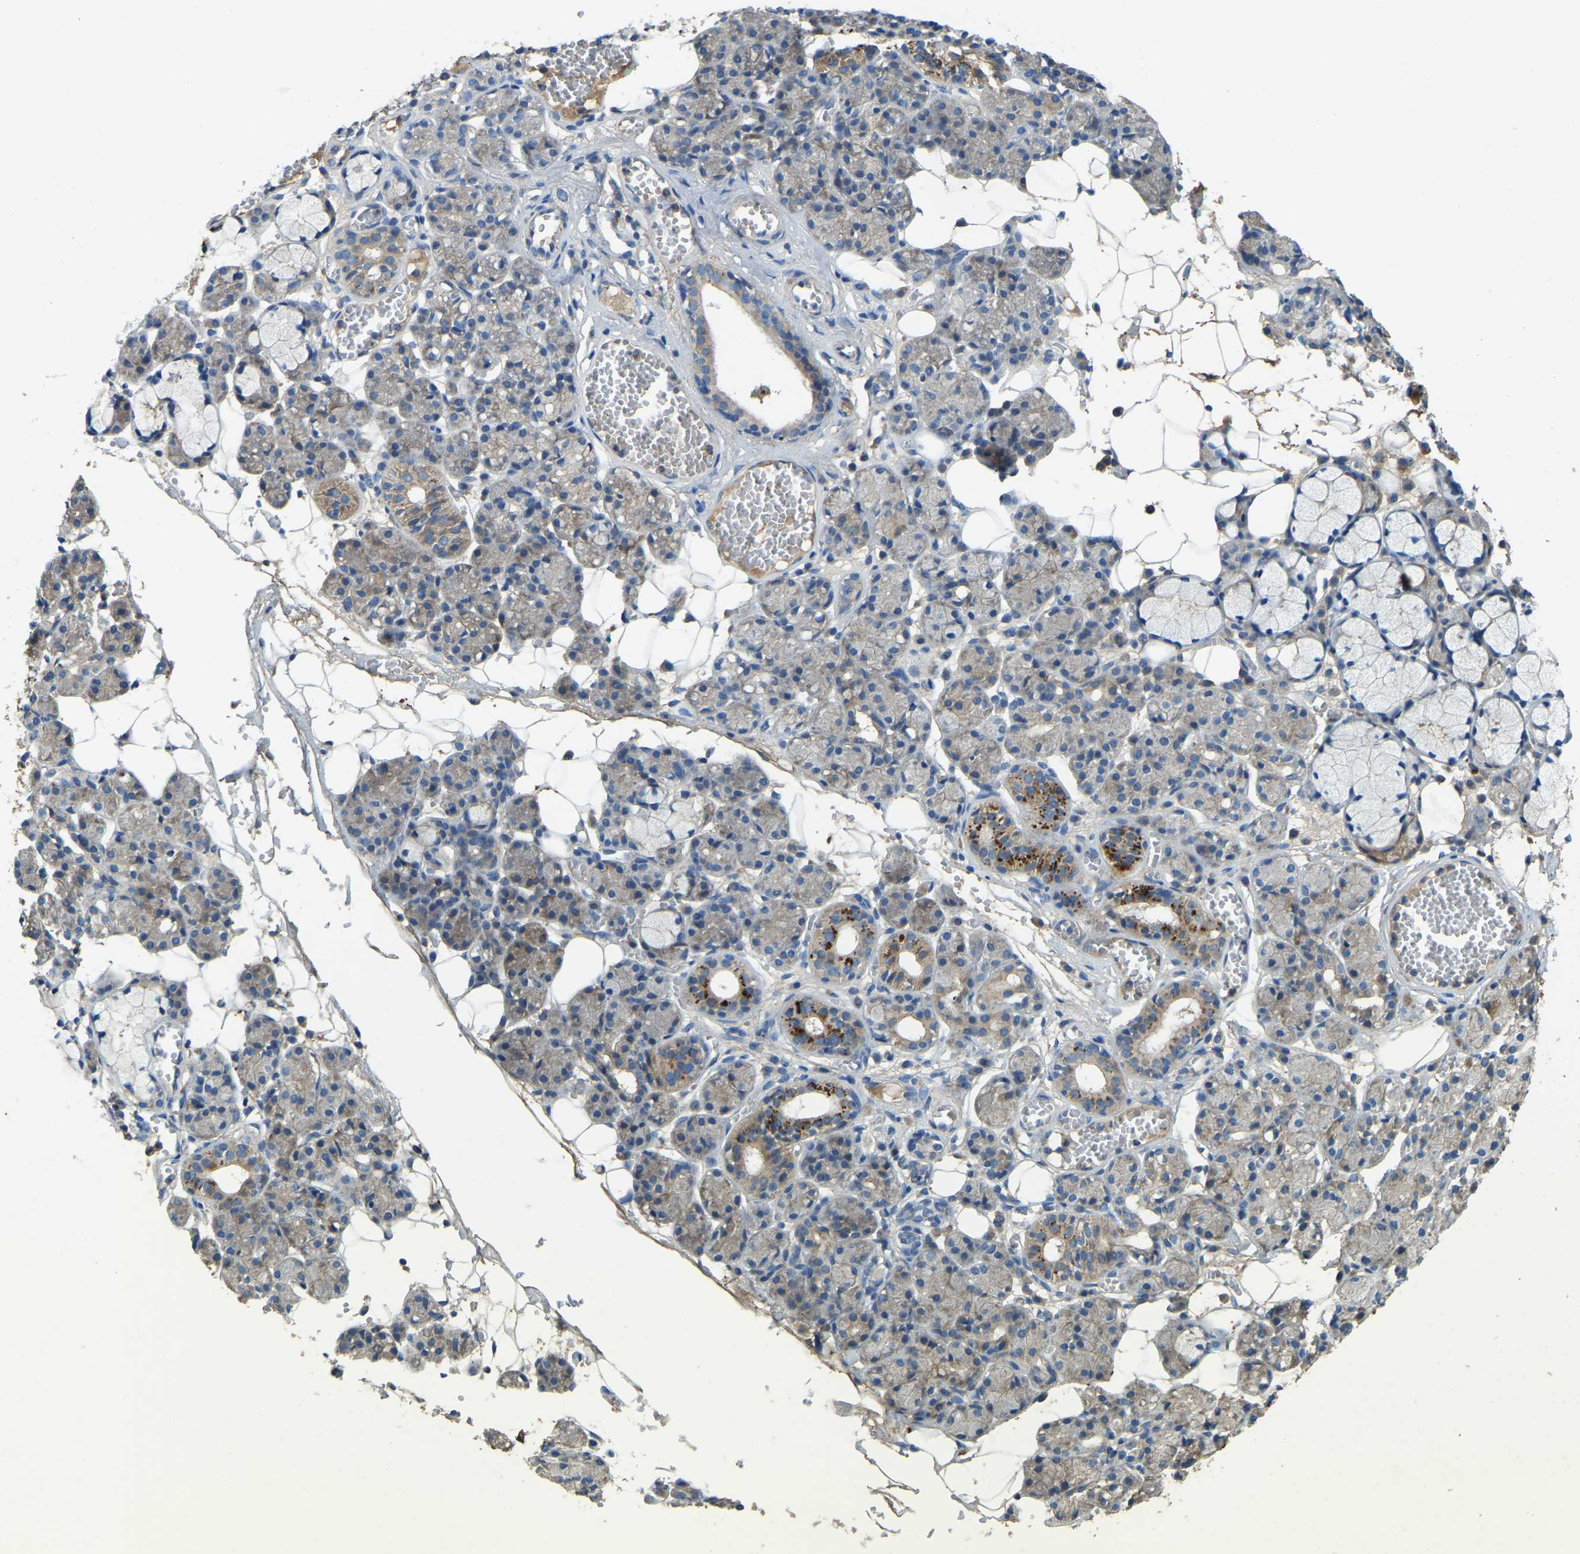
{"staining": {"intensity": "moderate", "quantity": "25%-75%", "location": "cytoplasmic/membranous"}, "tissue": "salivary gland", "cell_type": "Glandular cells", "image_type": "normal", "snomed": [{"axis": "morphology", "description": "Normal tissue, NOS"}, {"axis": "topography", "description": "Salivary gland"}], "caption": "Unremarkable salivary gland was stained to show a protein in brown. There is medium levels of moderate cytoplasmic/membranous expression in approximately 25%-75% of glandular cells.", "gene": "ATP8B1", "patient": {"sex": "male", "age": 63}}